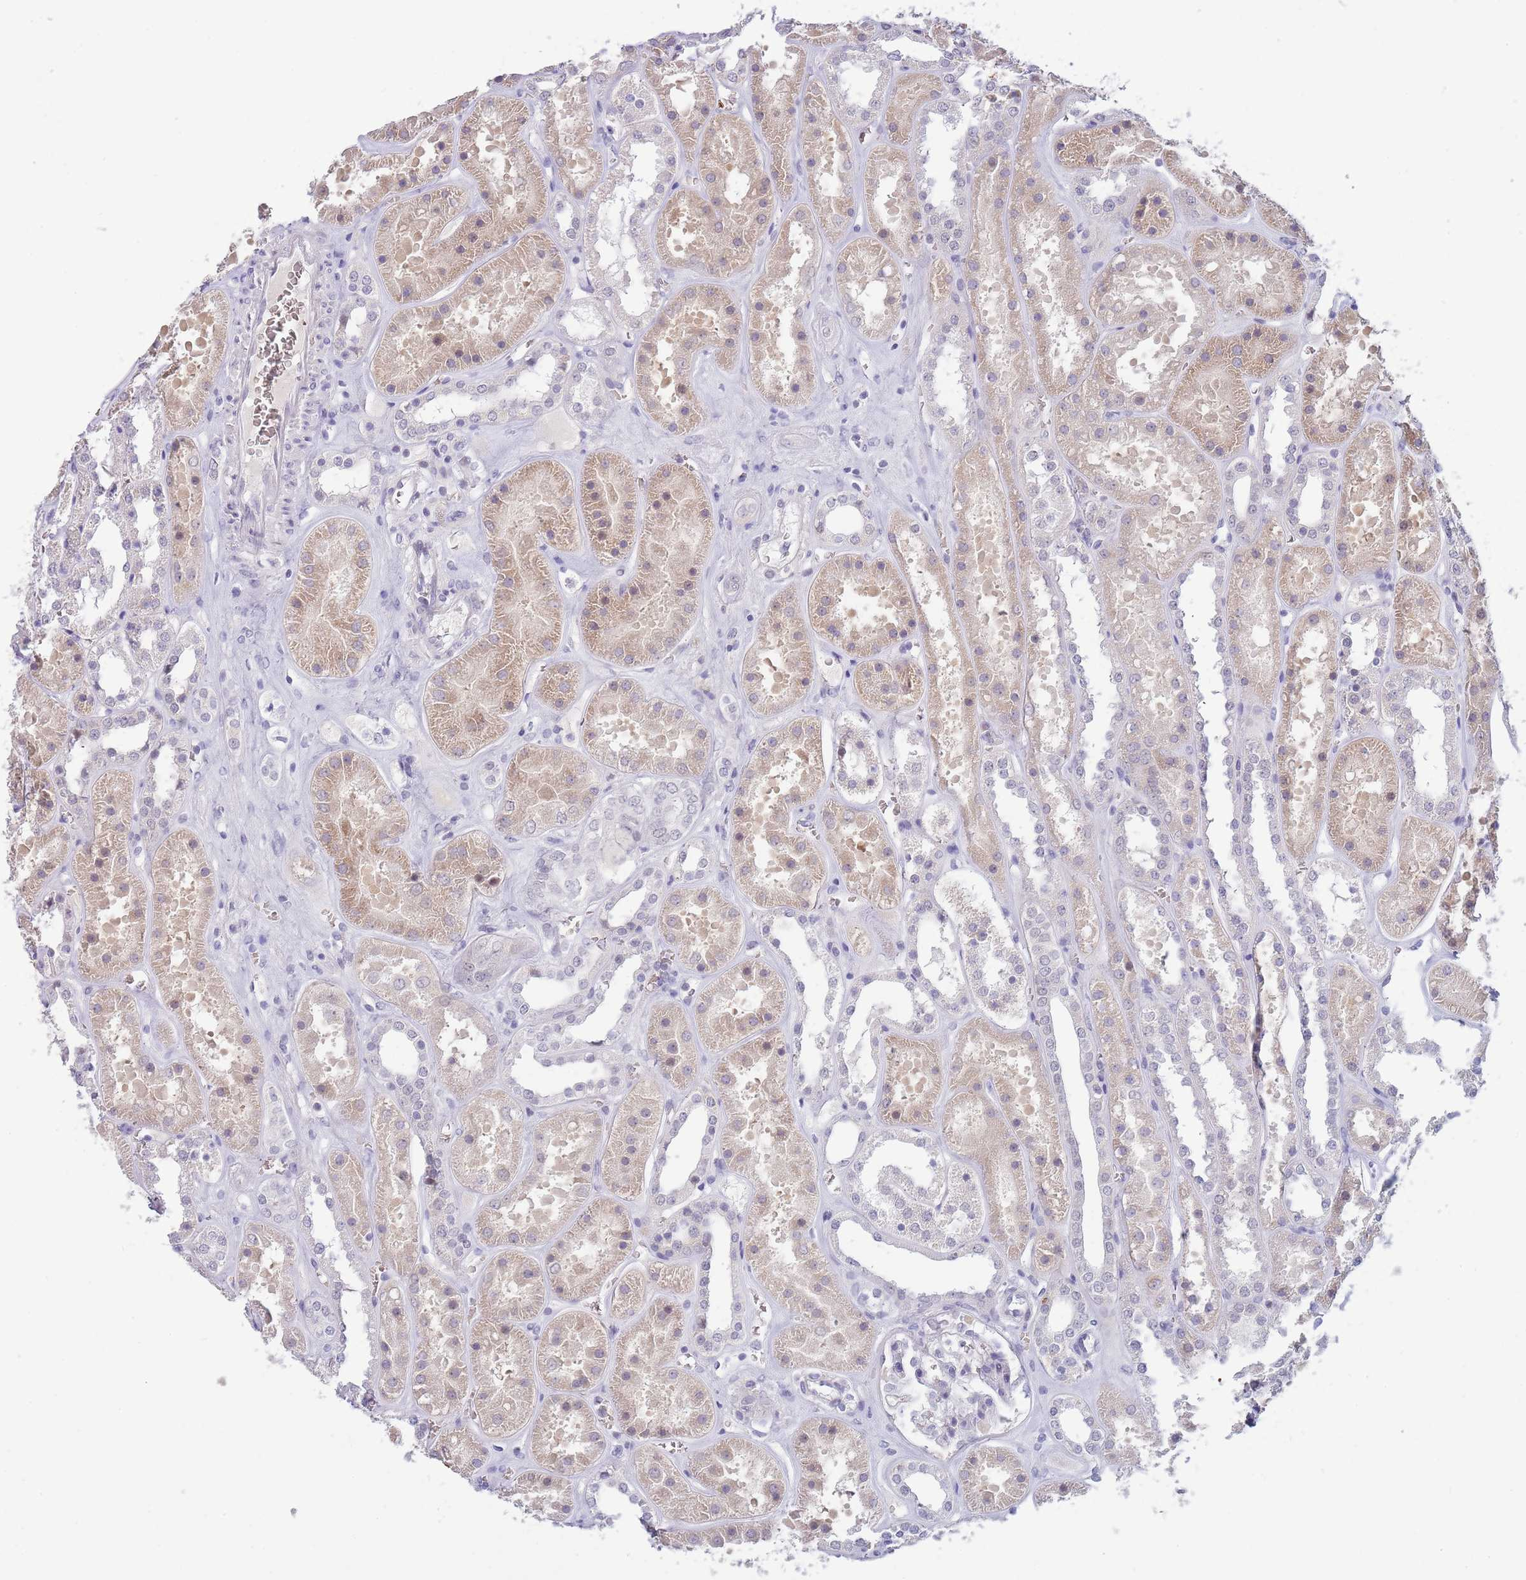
{"staining": {"intensity": "negative", "quantity": "none", "location": "none"}, "tissue": "kidney", "cell_type": "Cells in glomeruli", "image_type": "normal", "snomed": [{"axis": "morphology", "description": "Normal tissue, NOS"}, {"axis": "topography", "description": "Kidney"}], "caption": "Immunohistochemistry image of benign kidney stained for a protein (brown), which demonstrates no staining in cells in glomeruli.", "gene": "LYPD6B", "patient": {"sex": "female", "age": 41}}